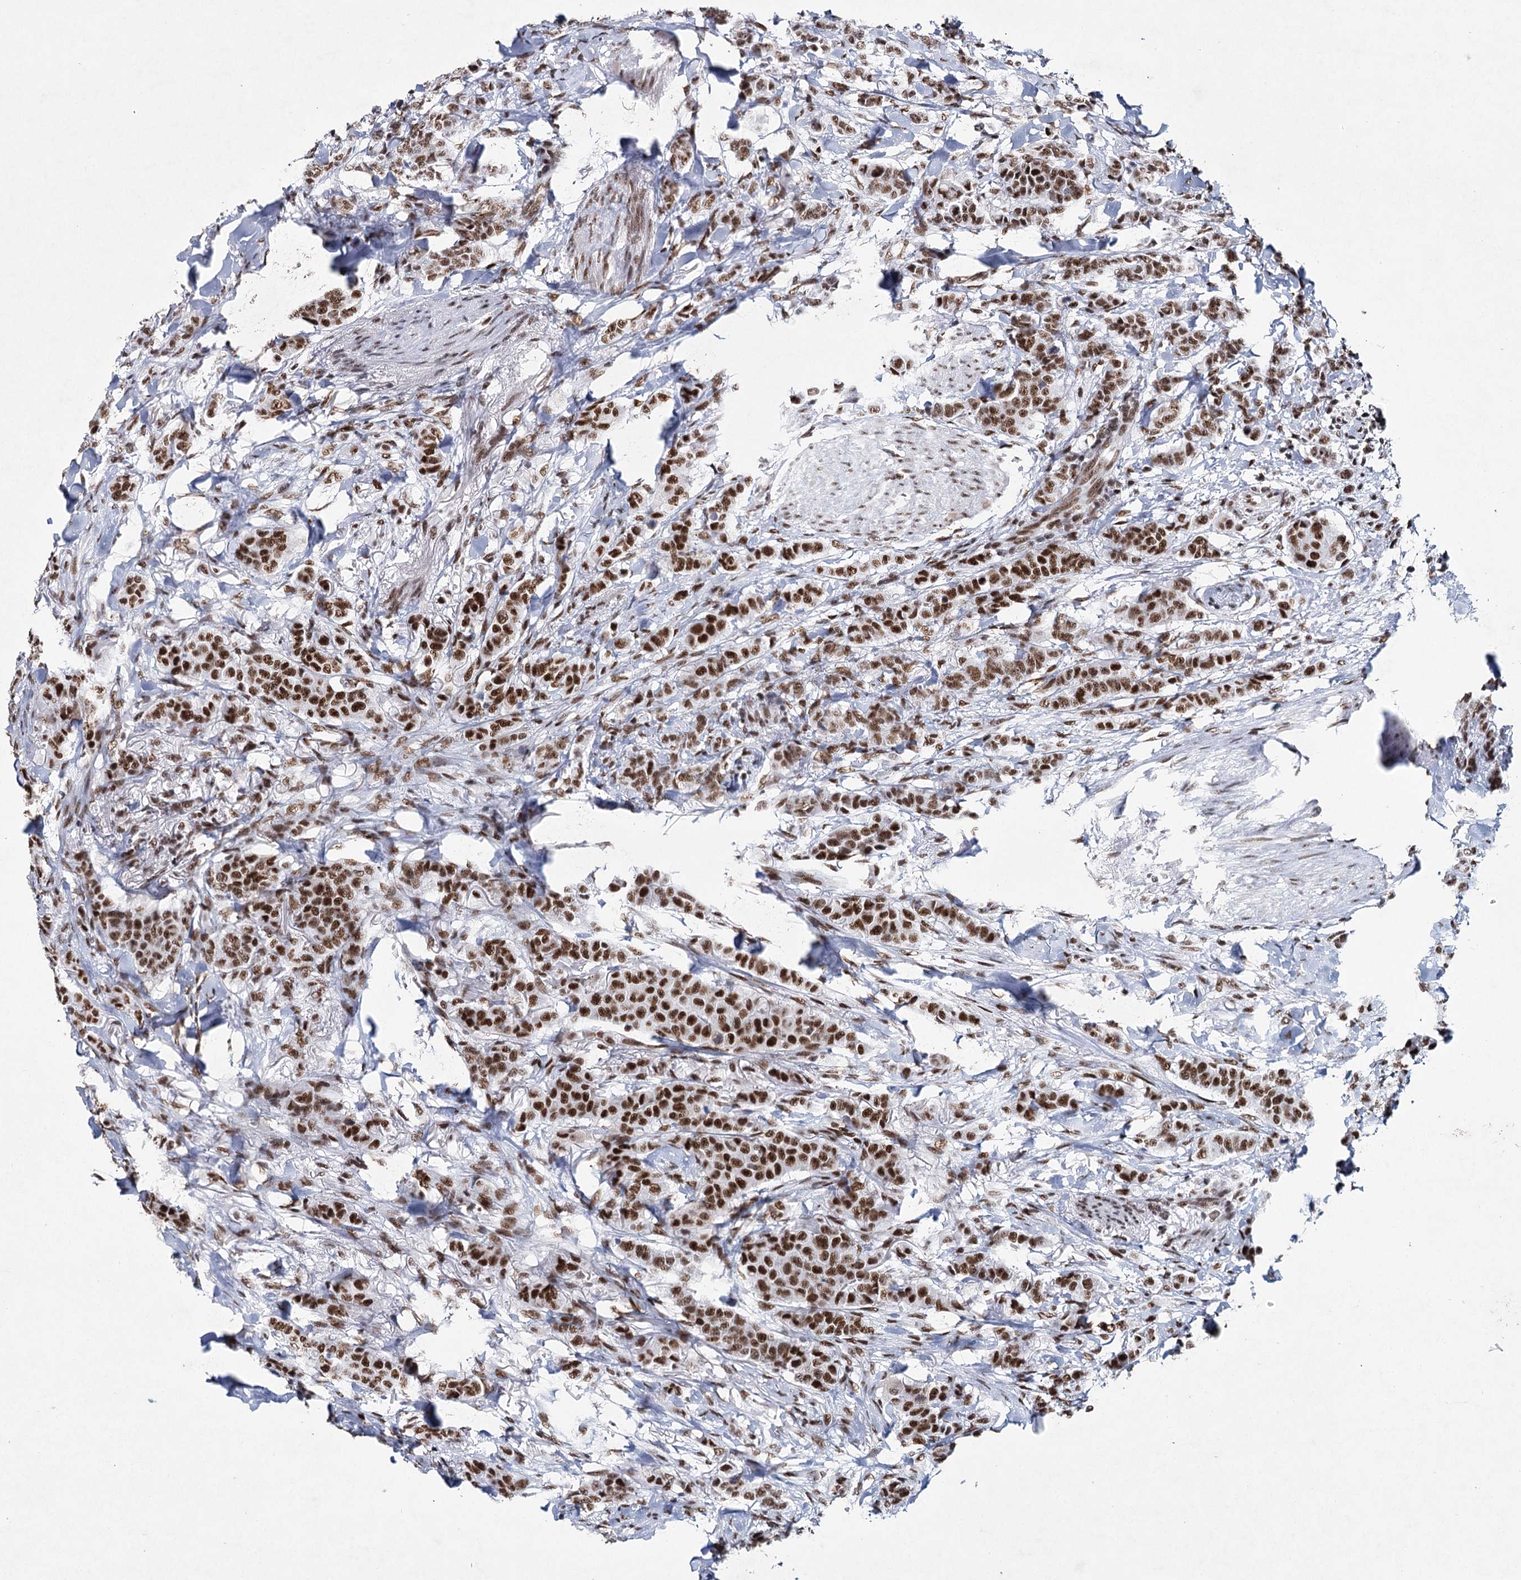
{"staining": {"intensity": "strong", "quantity": ">75%", "location": "nuclear"}, "tissue": "breast cancer", "cell_type": "Tumor cells", "image_type": "cancer", "snomed": [{"axis": "morphology", "description": "Duct carcinoma"}, {"axis": "topography", "description": "Breast"}], "caption": "IHC of breast cancer exhibits high levels of strong nuclear staining in approximately >75% of tumor cells.", "gene": "SCAF8", "patient": {"sex": "female", "age": 40}}